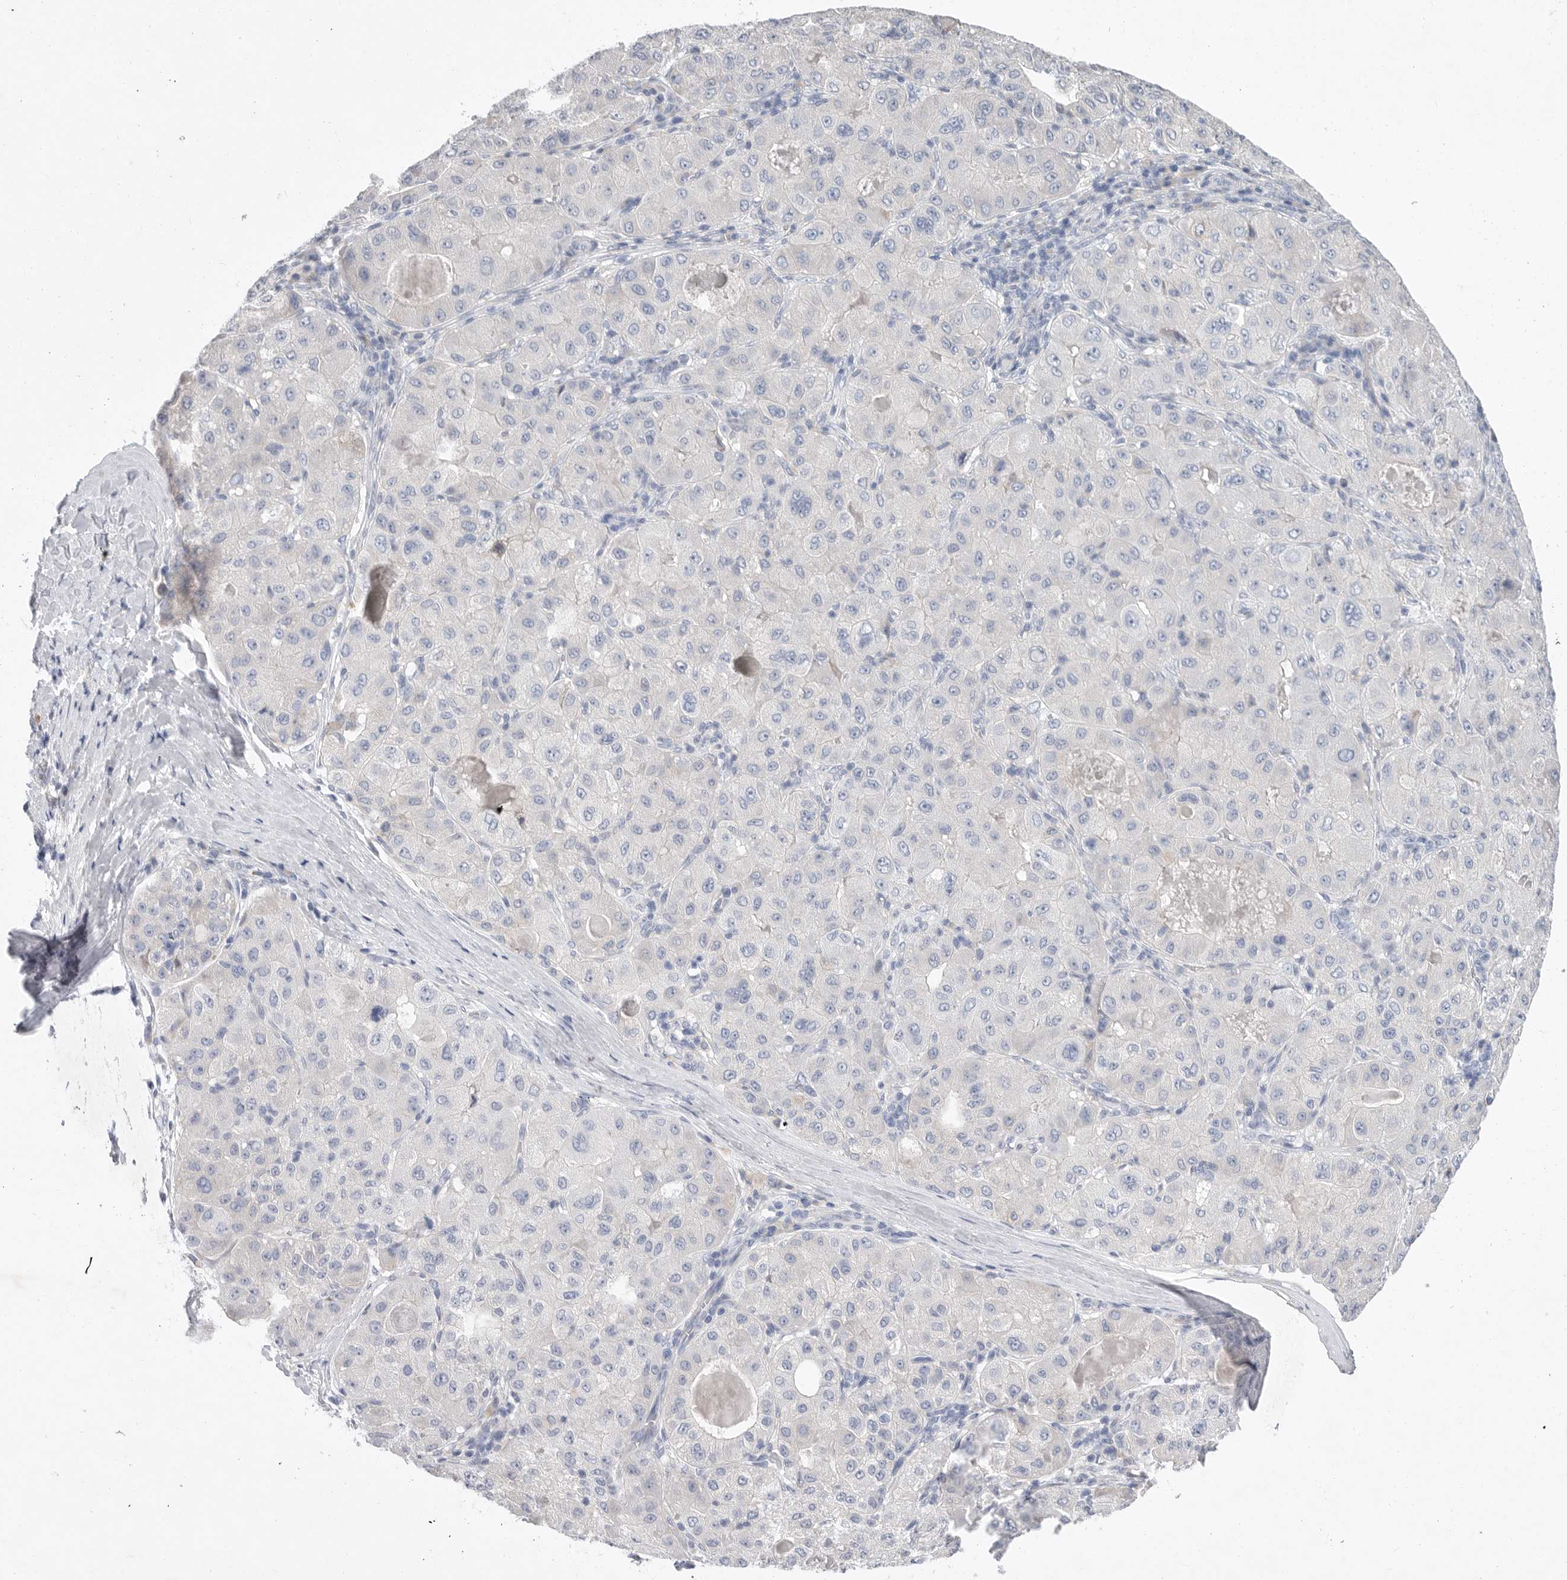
{"staining": {"intensity": "negative", "quantity": "none", "location": "none"}, "tissue": "liver cancer", "cell_type": "Tumor cells", "image_type": "cancer", "snomed": [{"axis": "morphology", "description": "Carcinoma, Hepatocellular, NOS"}, {"axis": "topography", "description": "Liver"}], "caption": "This is an immunohistochemistry (IHC) photomicrograph of human liver cancer. There is no expression in tumor cells.", "gene": "CAMK2B", "patient": {"sex": "male", "age": 80}}